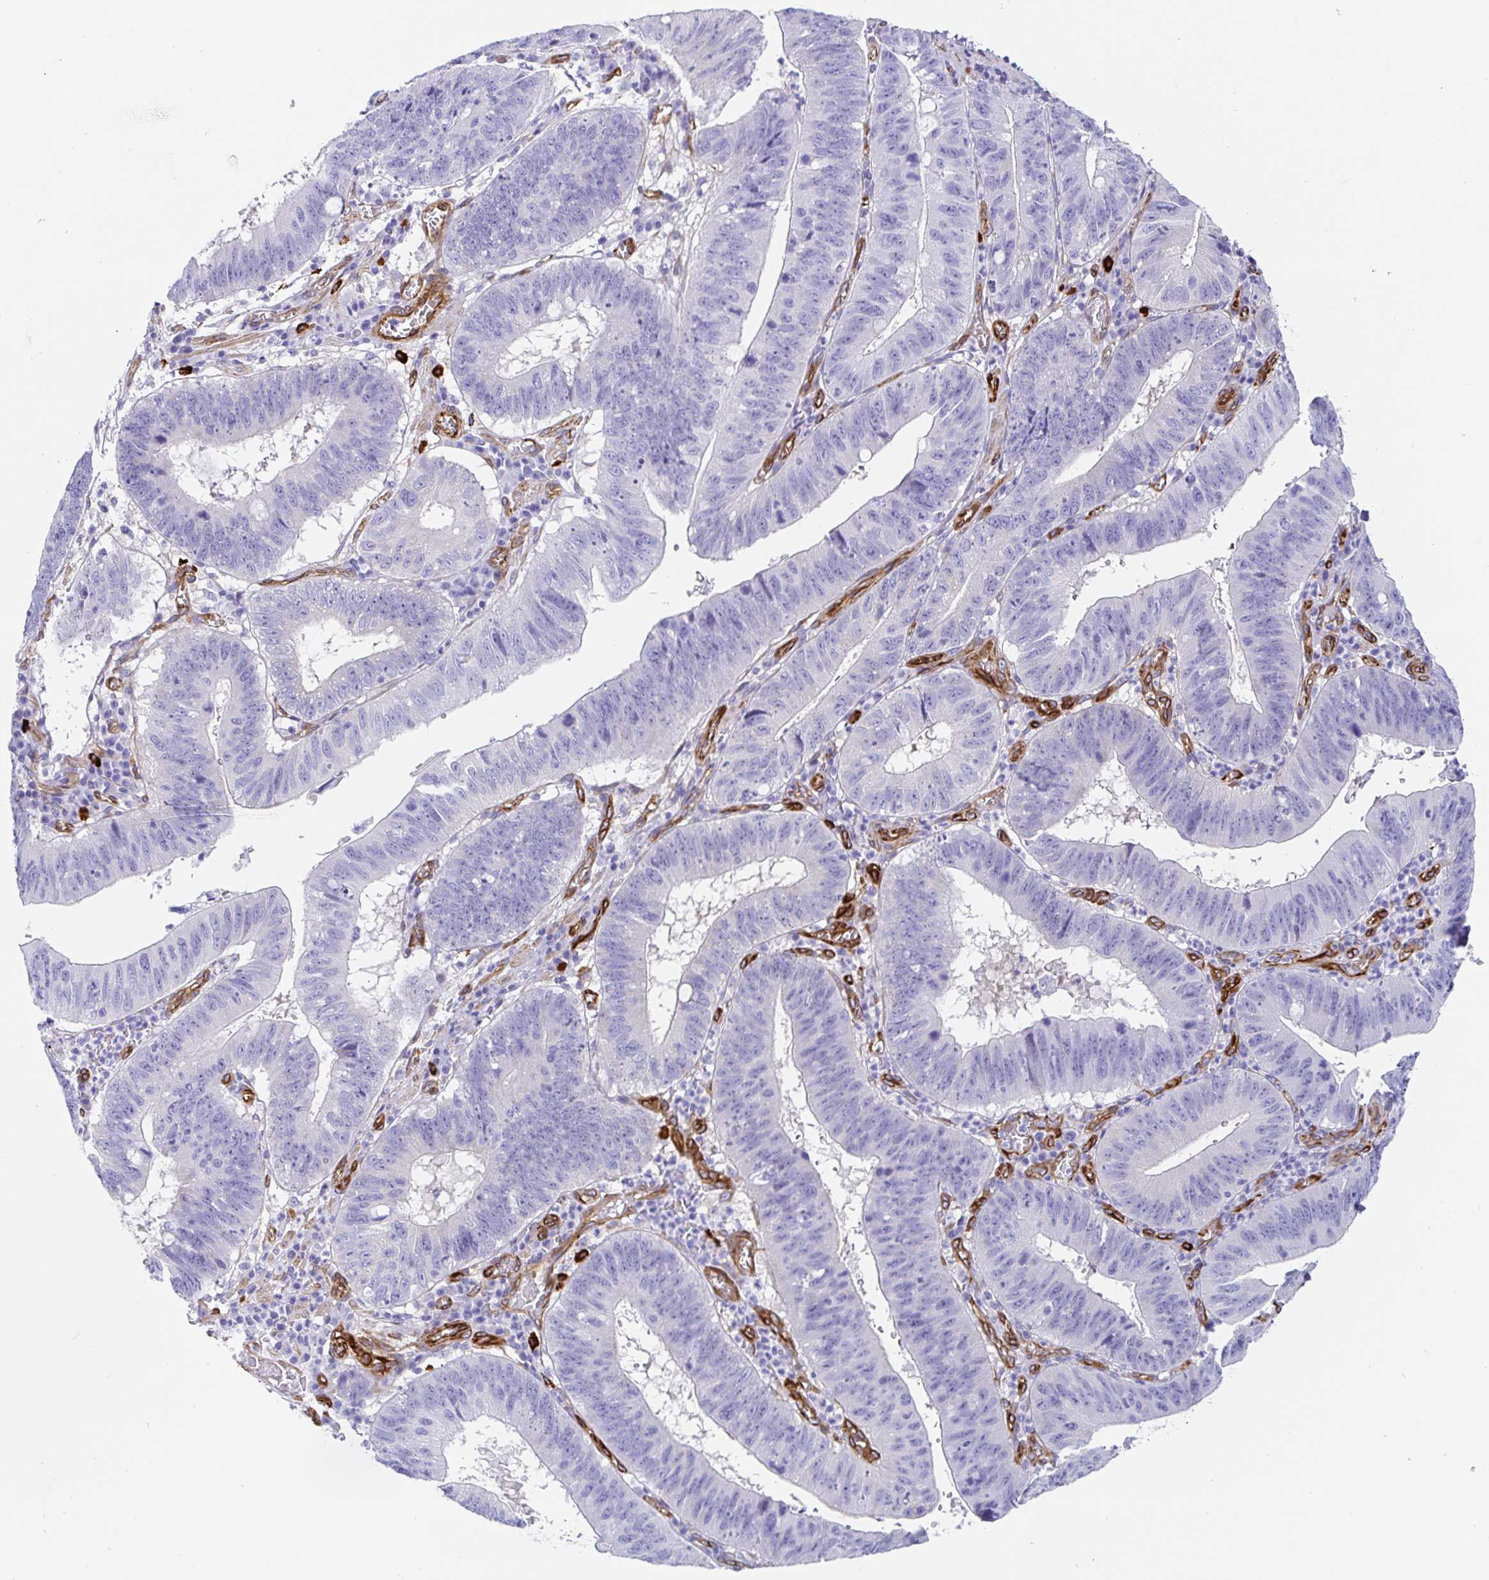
{"staining": {"intensity": "negative", "quantity": "none", "location": "none"}, "tissue": "stomach cancer", "cell_type": "Tumor cells", "image_type": "cancer", "snomed": [{"axis": "morphology", "description": "Adenocarcinoma, NOS"}, {"axis": "topography", "description": "Stomach"}], "caption": "A micrograph of stomach cancer (adenocarcinoma) stained for a protein shows no brown staining in tumor cells.", "gene": "DOCK1", "patient": {"sex": "male", "age": 59}}